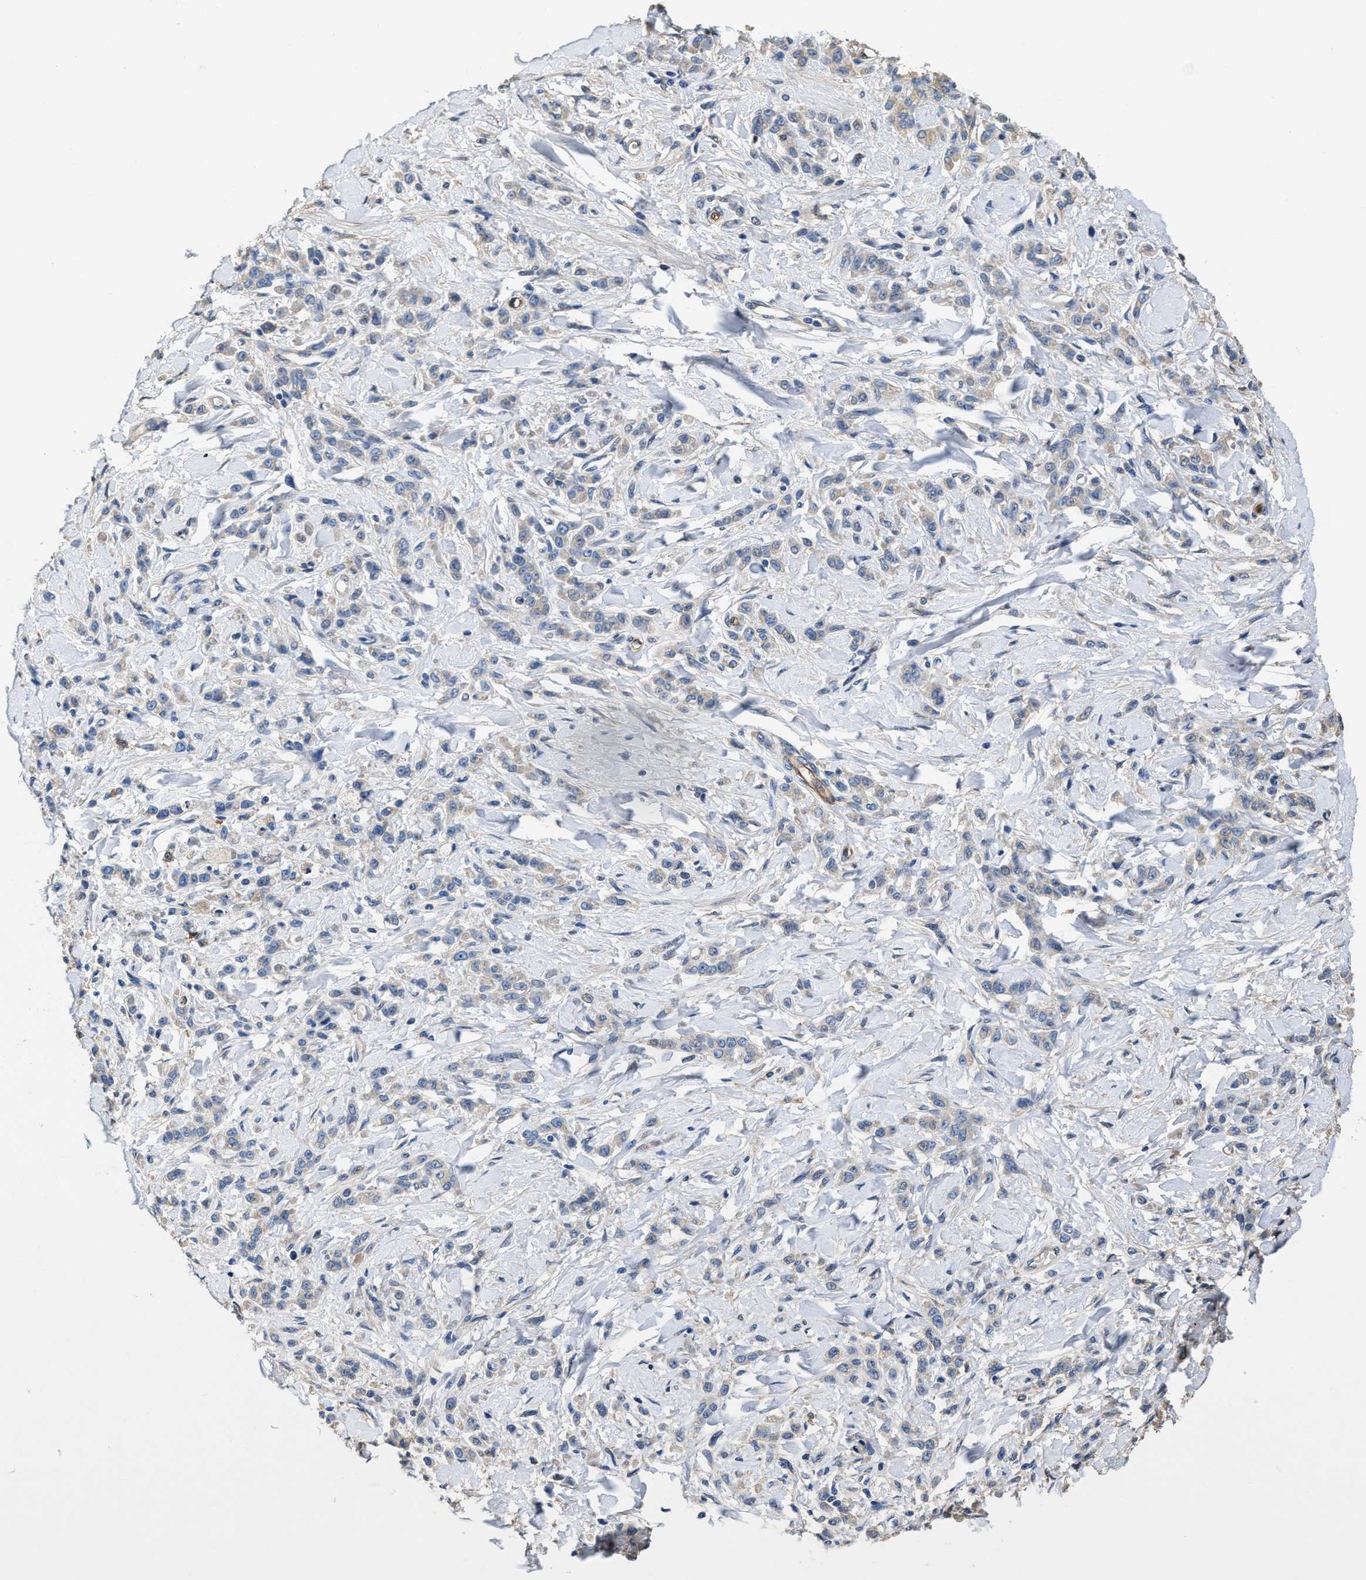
{"staining": {"intensity": "negative", "quantity": "none", "location": "none"}, "tissue": "stomach cancer", "cell_type": "Tumor cells", "image_type": "cancer", "snomed": [{"axis": "morphology", "description": "Normal tissue, NOS"}, {"axis": "morphology", "description": "Adenocarcinoma, NOS"}, {"axis": "topography", "description": "Stomach"}], "caption": "High magnification brightfield microscopy of stomach adenocarcinoma stained with DAB (brown) and counterstained with hematoxylin (blue): tumor cells show no significant expression.", "gene": "PEG10", "patient": {"sex": "male", "age": 82}}